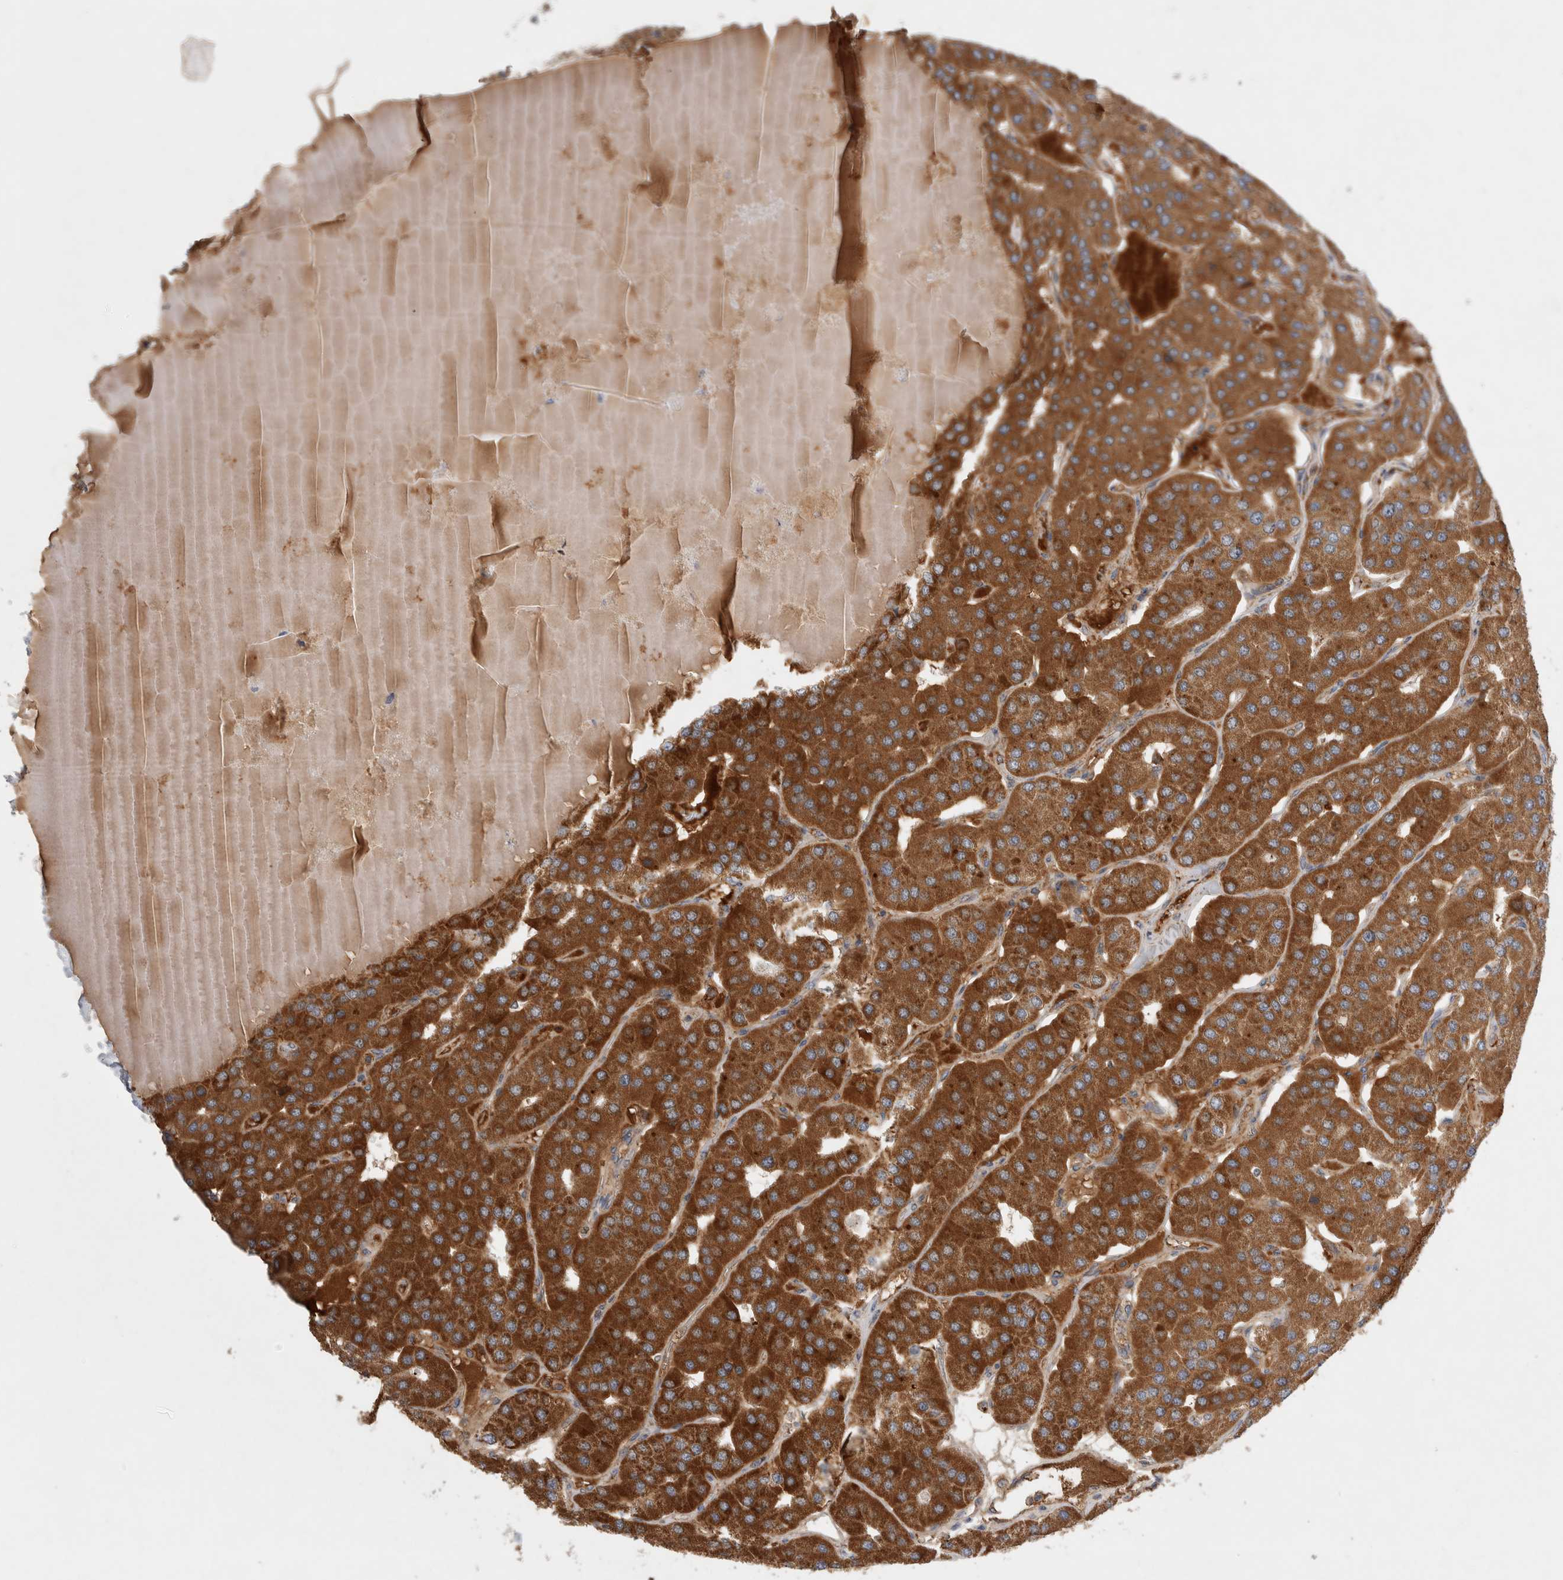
{"staining": {"intensity": "strong", "quantity": ">75%", "location": "cytoplasmic/membranous"}, "tissue": "parathyroid gland", "cell_type": "Glandular cells", "image_type": "normal", "snomed": [{"axis": "morphology", "description": "Normal tissue, NOS"}, {"axis": "morphology", "description": "Adenoma, NOS"}, {"axis": "topography", "description": "Parathyroid gland"}], "caption": "Immunohistochemistry (DAB) staining of benign human parathyroid gland displays strong cytoplasmic/membranous protein expression in about >75% of glandular cells.", "gene": "MRPS28", "patient": {"sex": "female", "age": 86}}